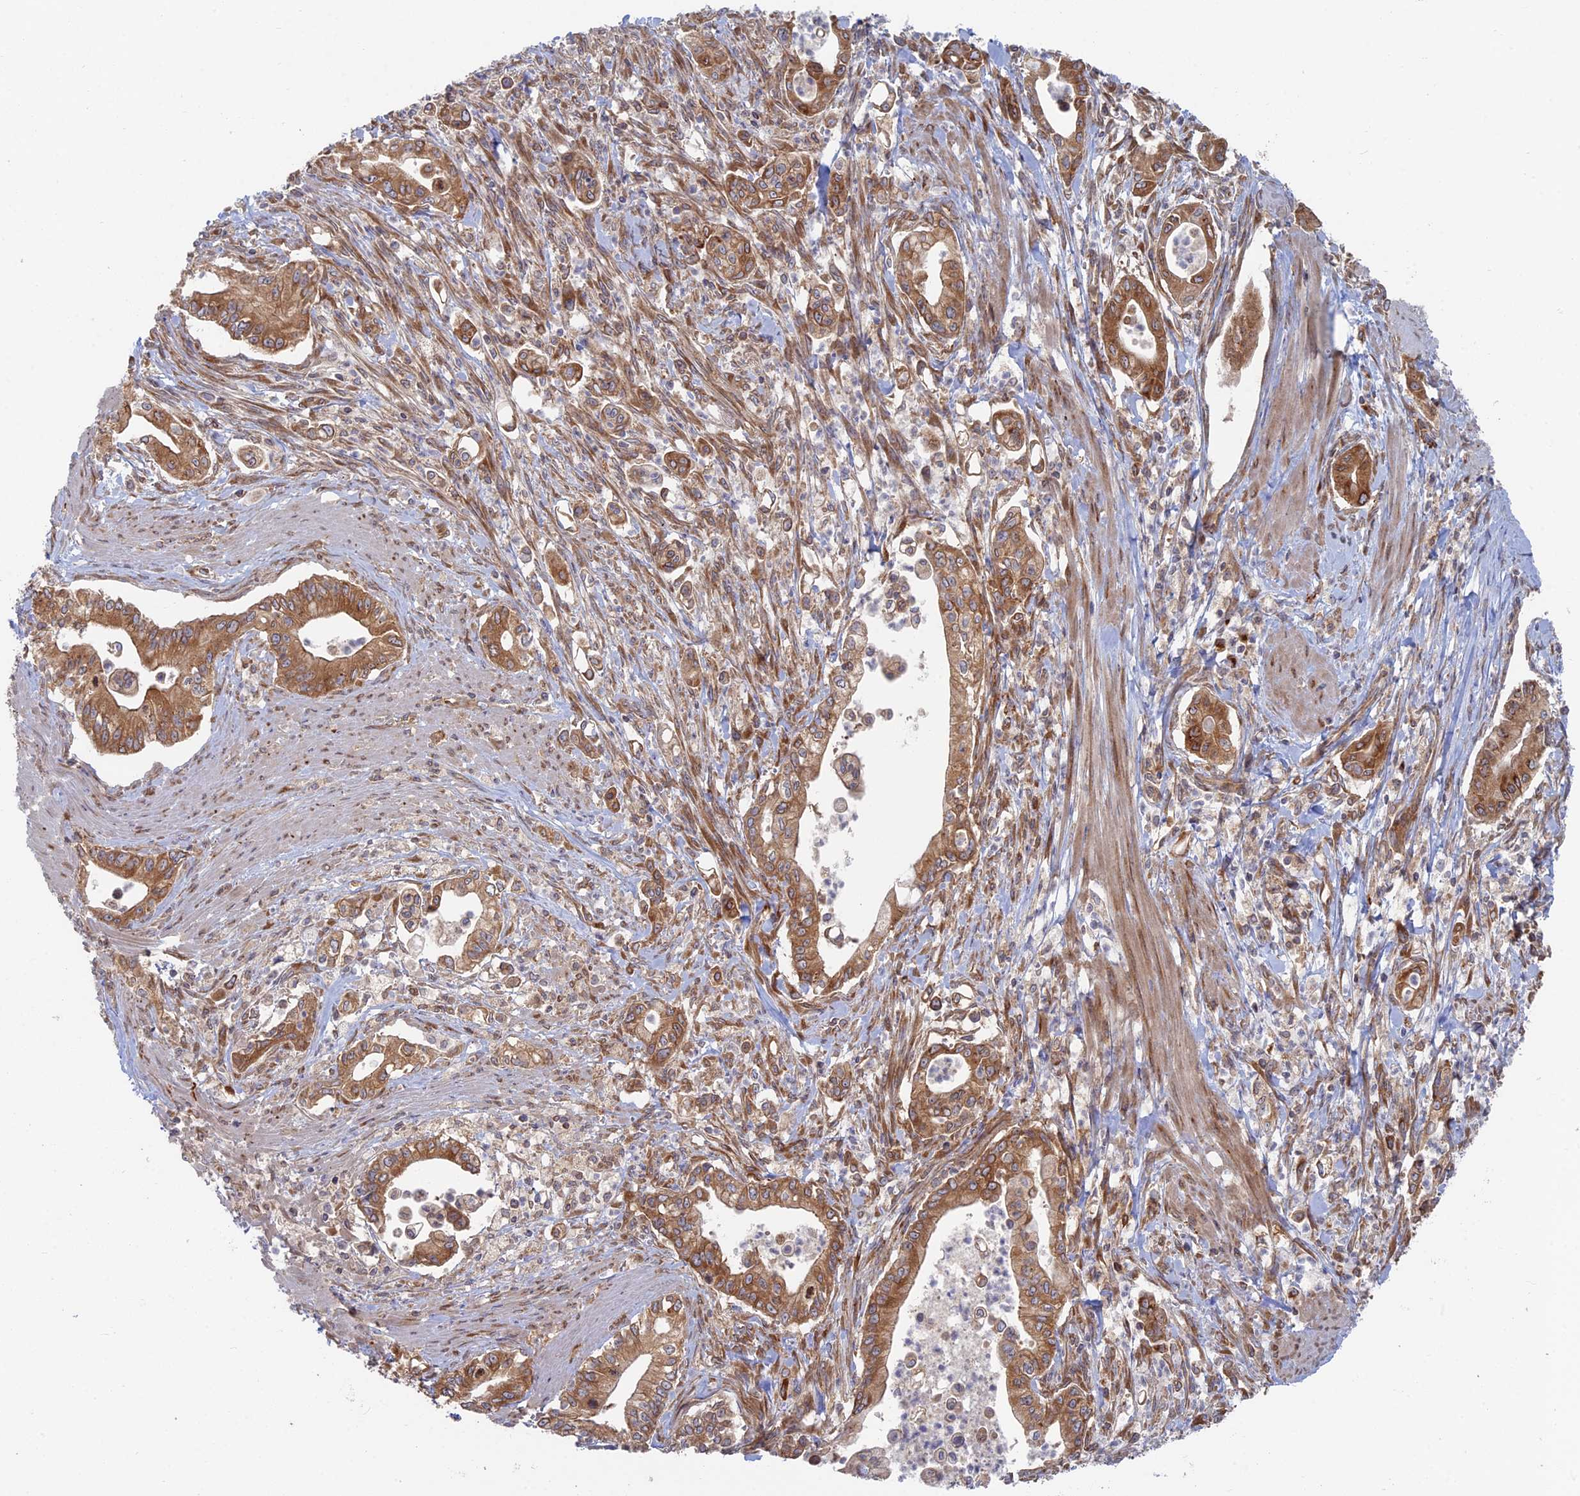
{"staining": {"intensity": "strong", "quantity": ">75%", "location": "cytoplasmic/membranous"}, "tissue": "pancreatic cancer", "cell_type": "Tumor cells", "image_type": "cancer", "snomed": [{"axis": "morphology", "description": "Adenocarcinoma, NOS"}, {"axis": "topography", "description": "Pancreas"}], "caption": "Immunohistochemical staining of pancreatic cancer (adenocarcinoma) shows strong cytoplasmic/membranous protein positivity in approximately >75% of tumor cells.", "gene": "TBC1D30", "patient": {"sex": "male", "age": 78}}